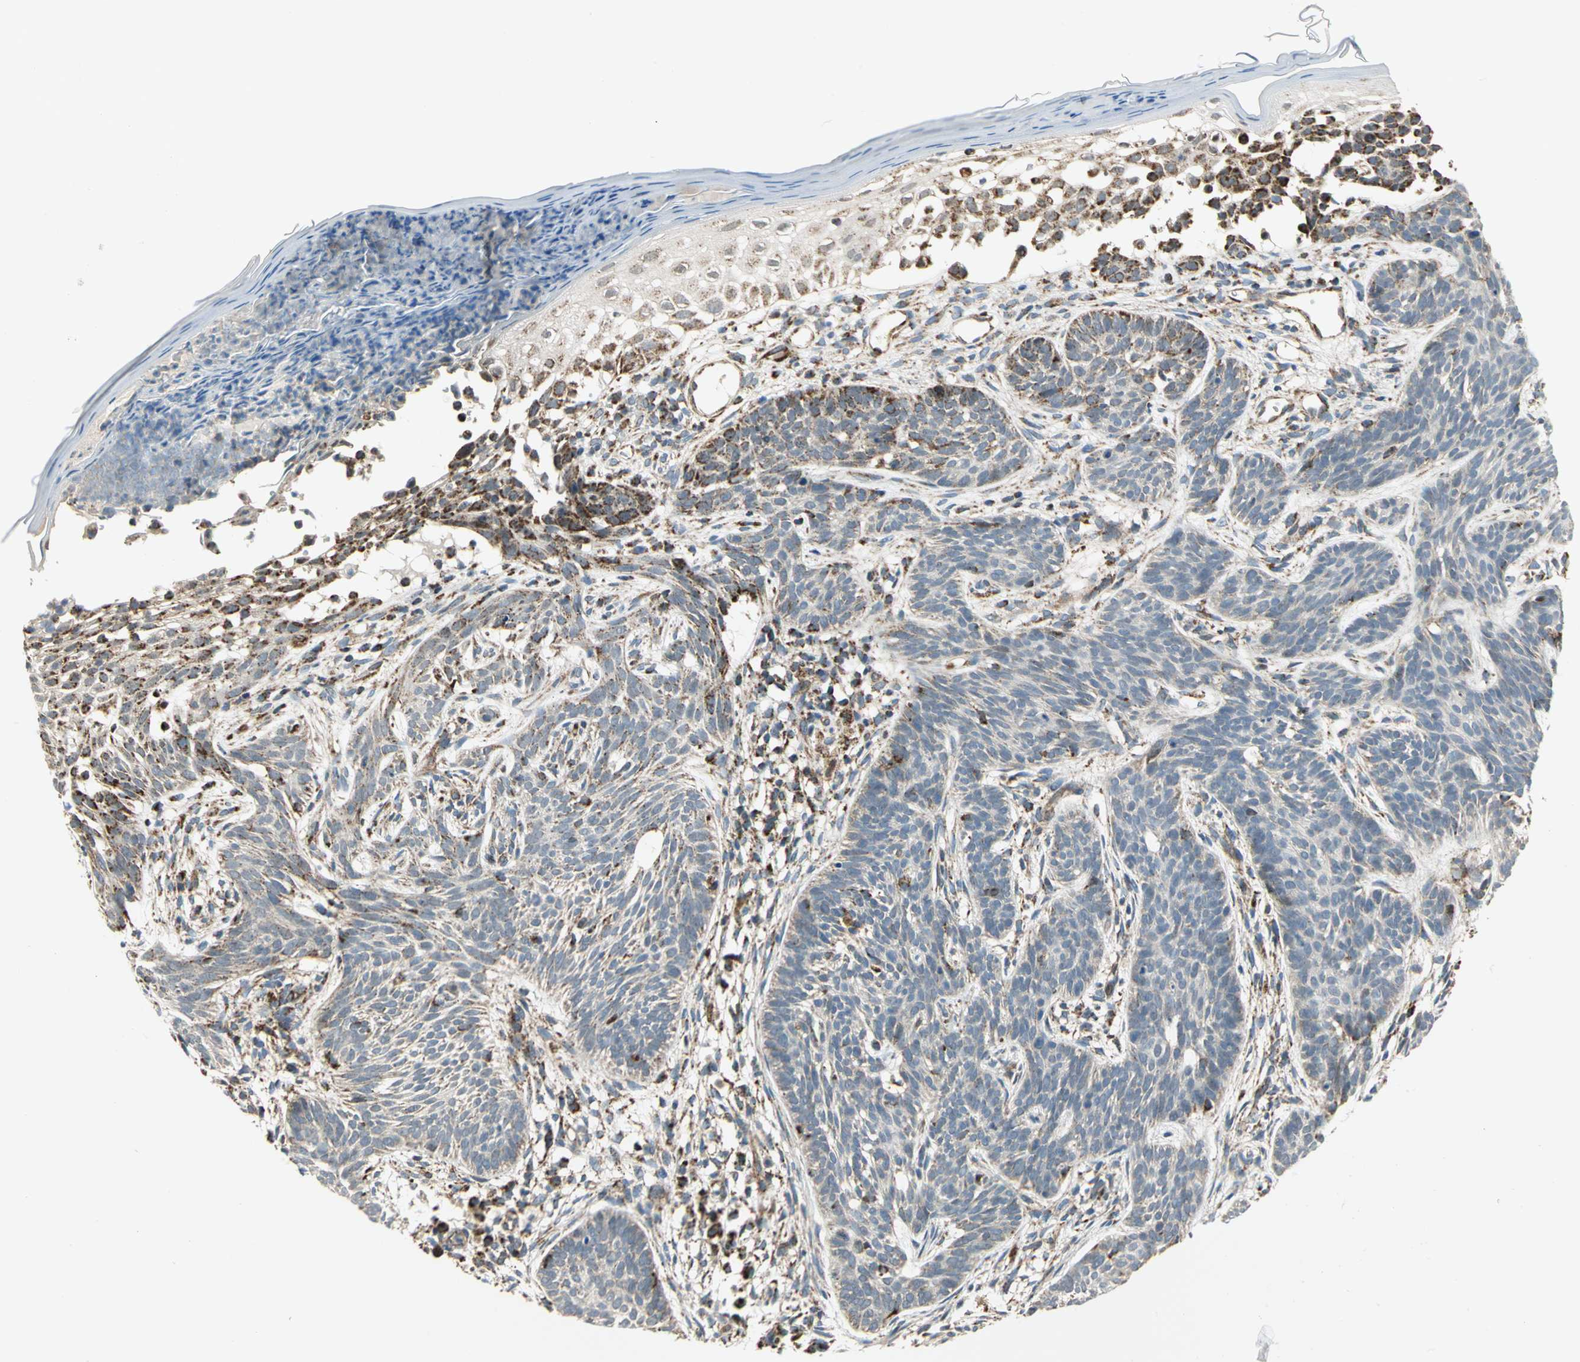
{"staining": {"intensity": "weak", "quantity": "25%-75%", "location": "cytoplasmic/membranous"}, "tissue": "skin cancer", "cell_type": "Tumor cells", "image_type": "cancer", "snomed": [{"axis": "morphology", "description": "Normal tissue, NOS"}, {"axis": "morphology", "description": "Basal cell carcinoma"}, {"axis": "topography", "description": "Skin"}], "caption": "This image shows immunohistochemistry staining of skin basal cell carcinoma, with low weak cytoplasmic/membranous expression in approximately 25%-75% of tumor cells.", "gene": "MRPS22", "patient": {"sex": "female", "age": 69}}